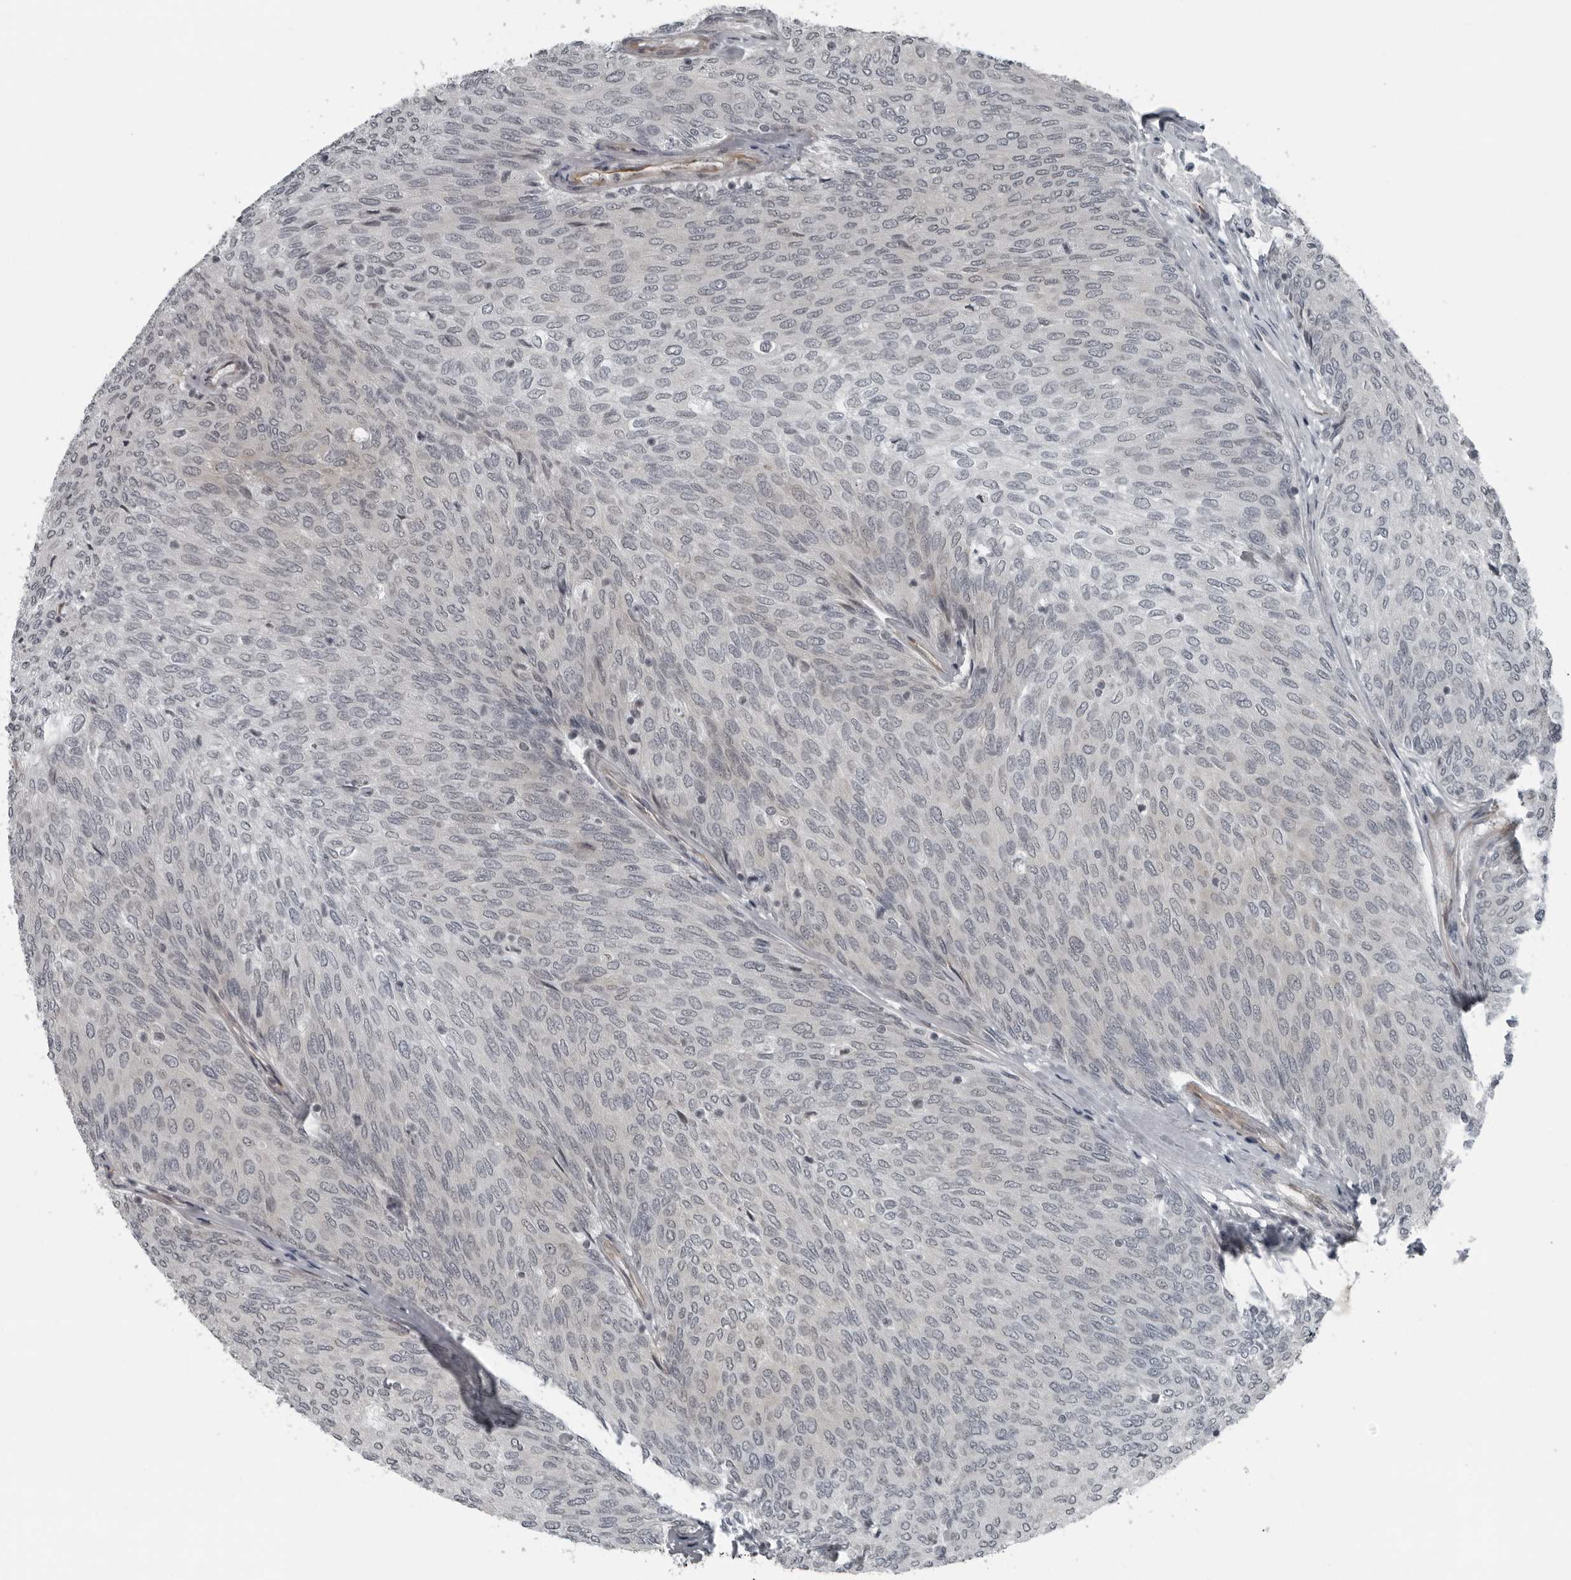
{"staining": {"intensity": "negative", "quantity": "none", "location": "none"}, "tissue": "urothelial cancer", "cell_type": "Tumor cells", "image_type": "cancer", "snomed": [{"axis": "morphology", "description": "Urothelial carcinoma, Low grade"}, {"axis": "topography", "description": "Urinary bladder"}], "caption": "Immunohistochemical staining of human urothelial cancer exhibits no significant positivity in tumor cells.", "gene": "FAM102B", "patient": {"sex": "female", "age": 79}}